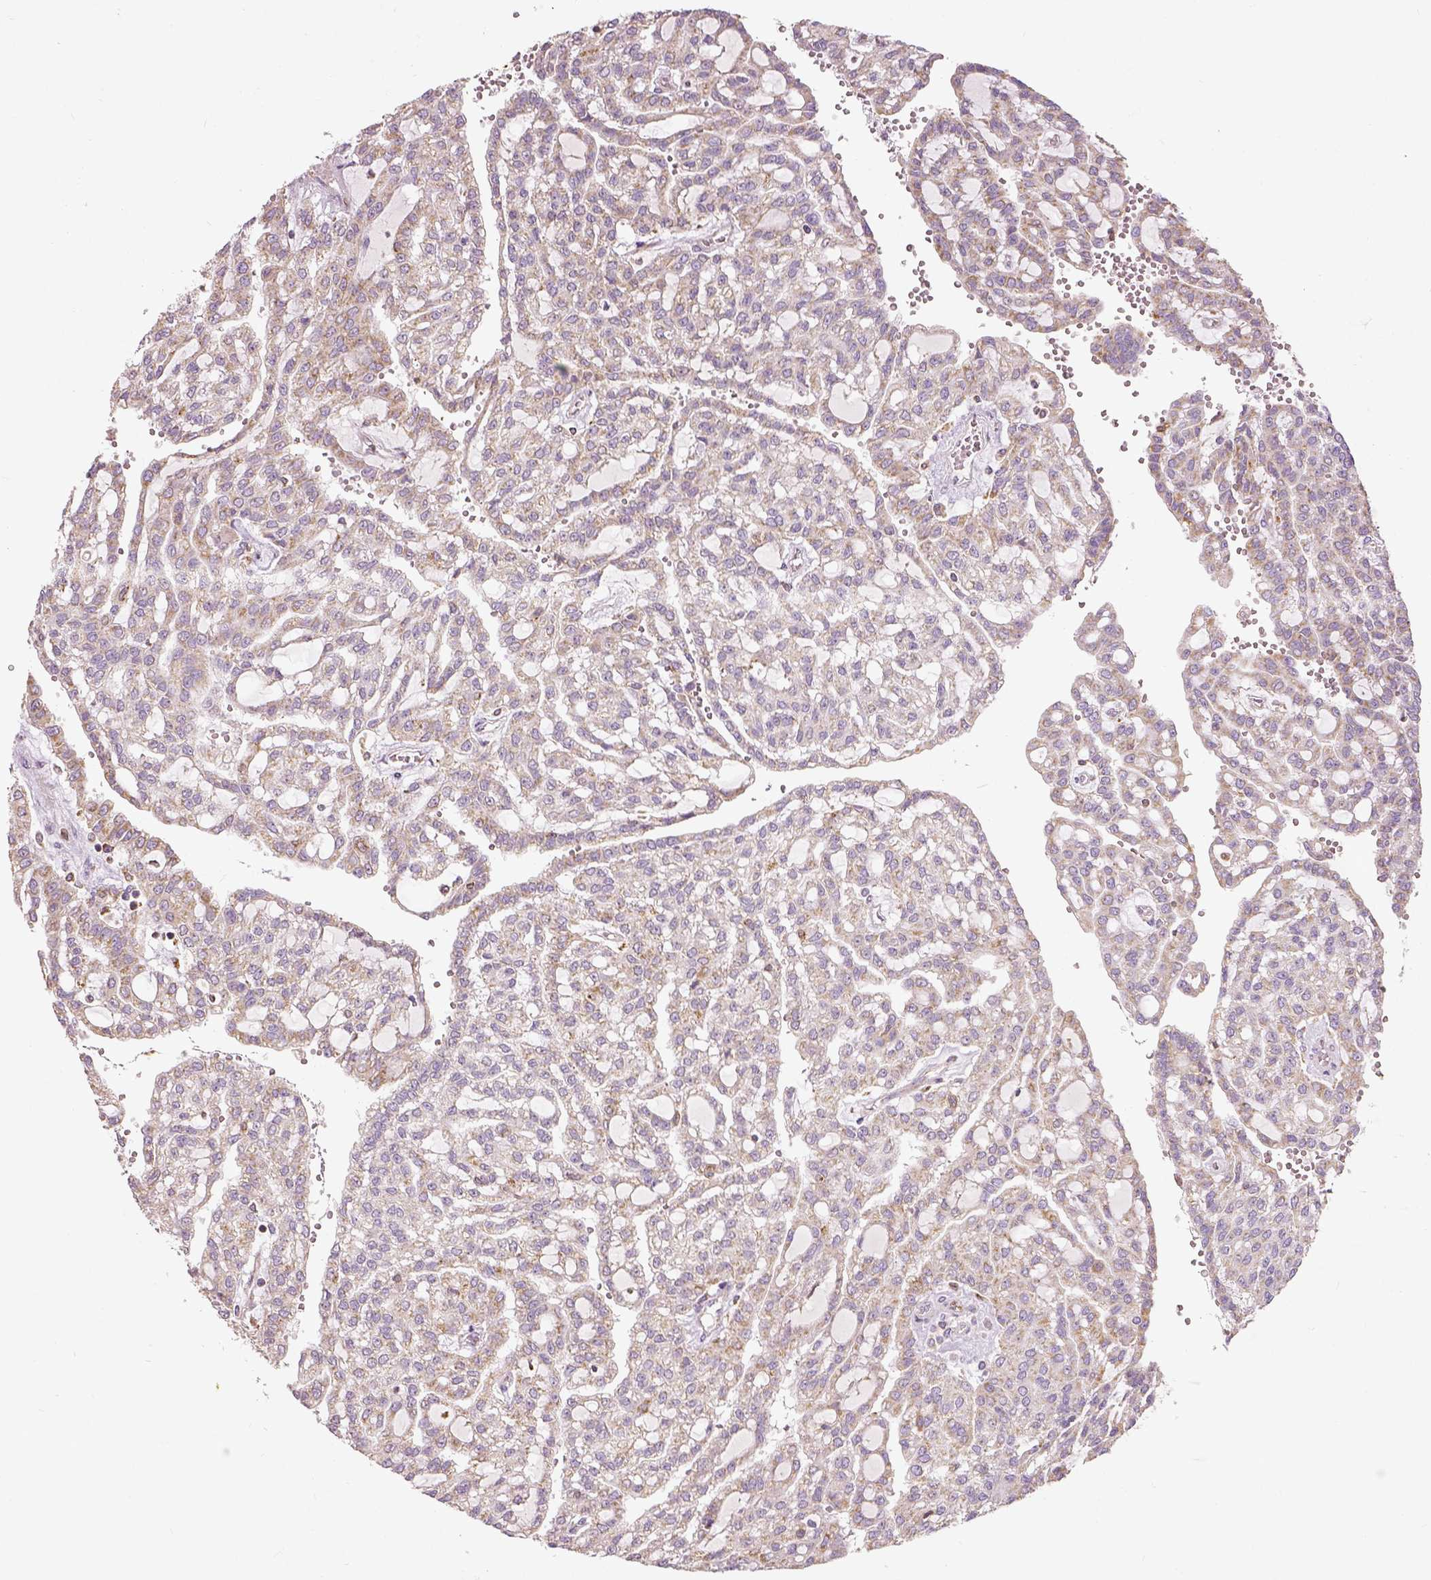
{"staining": {"intensity": "weak", "quantity": ">75%", "location": "cytoplasmic/membranous"}, "tissue": "renal cancer", "cell_type": "Tumor cells", "image_type": "cancer", "snomed": [{"axis": "morphology", "description": "Adenocarcinoma, NOS"}, {"axis": "topography", "description": "Kidney"}], "caption": "Immunohistochemistry photomicrograph of neoplastic tissue: renal cancer stained using immunohistochemistry shows low levels of weak protein expression localized specifically in the cytoplasmic/membranous of tumor cells, appearing as a cytoplasmic/membranous brown color.", "gene": "PGAM5", "patient": {"sex": "male", "age": 63}}